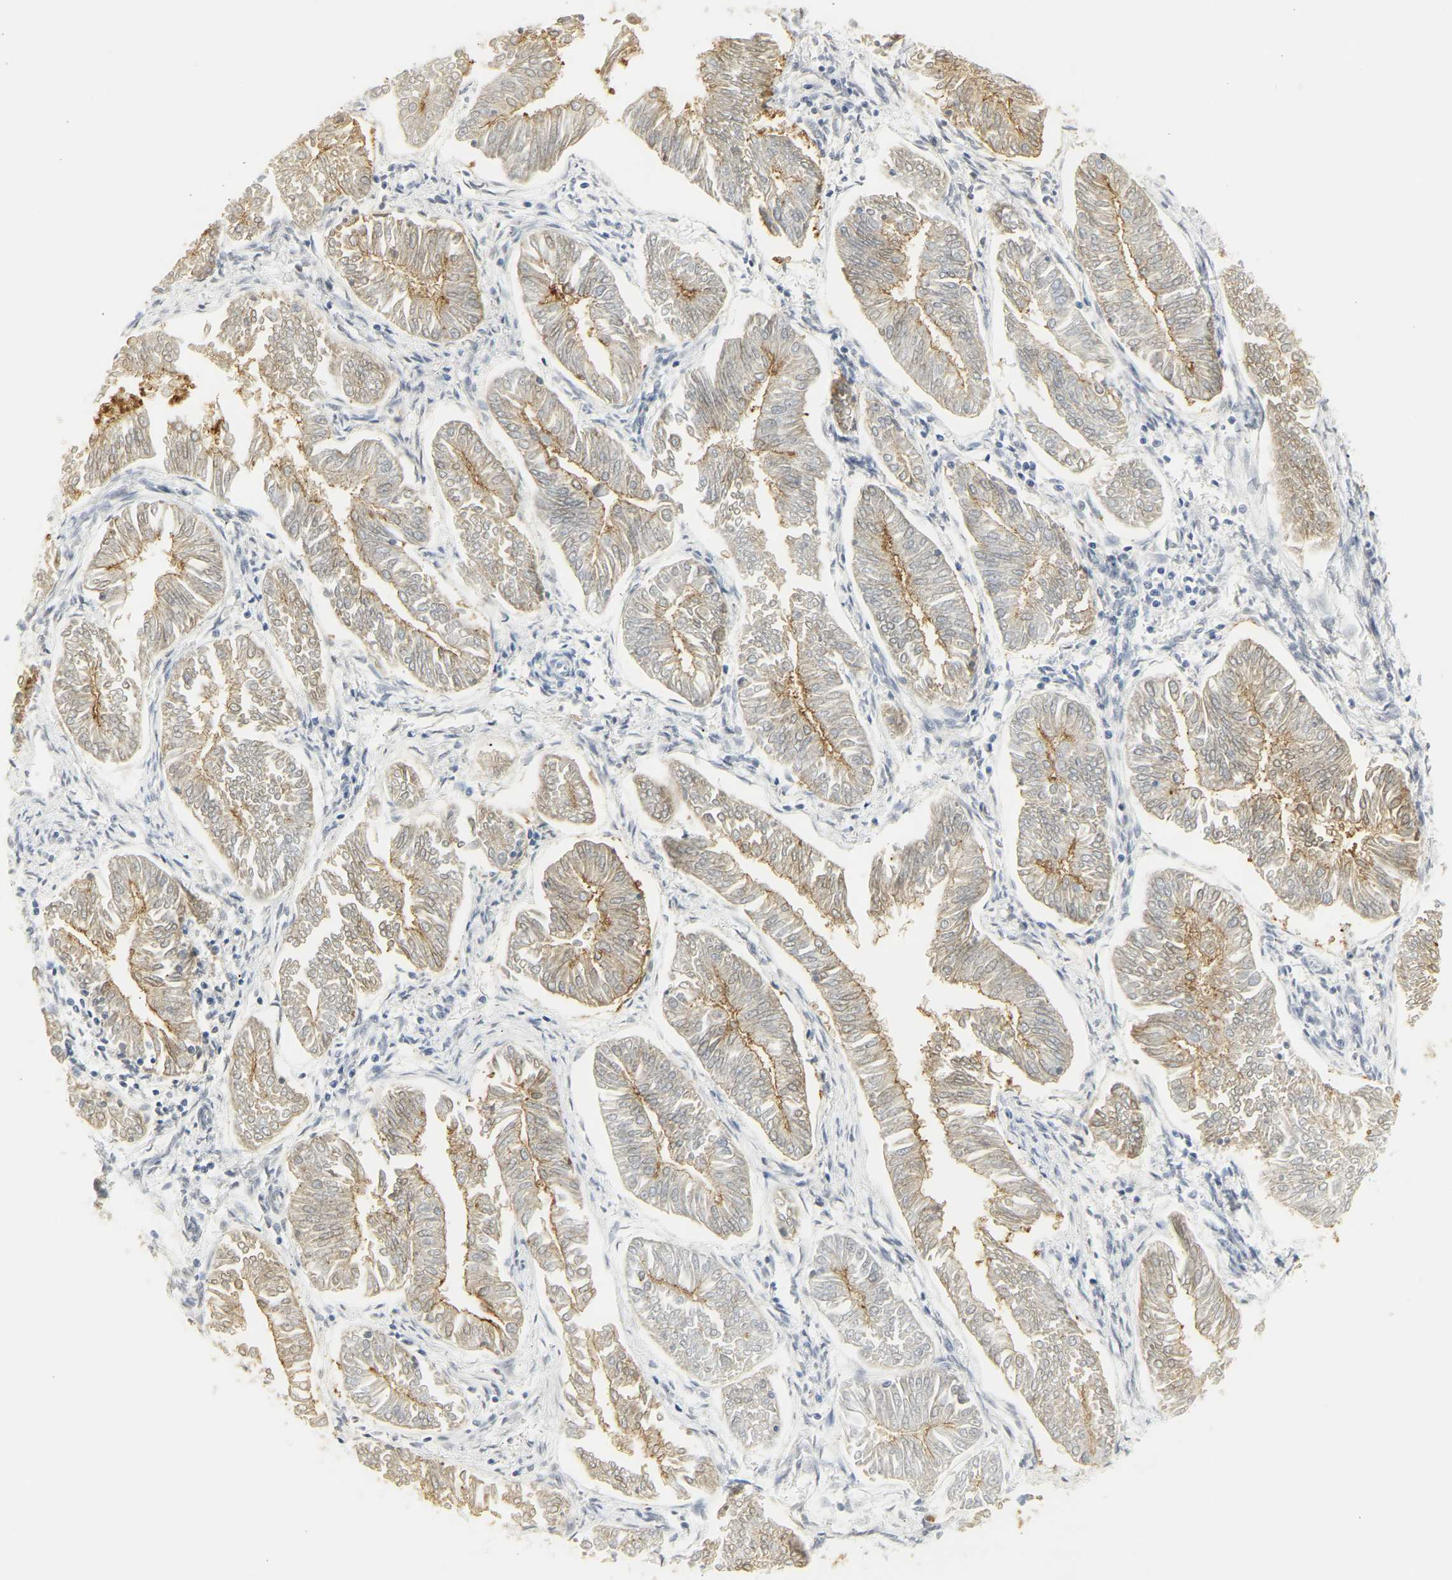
{"staining": {"intensity": "moderate", "quantity": ">75%", "location": "cytoplasmic/membranous"}, "tissue": "endometrial cancer", "cell_type": "Tumor cells", "image_type": "cancer", "snomed": [{"axis": "morphology", "description": "Adenocarcinoma, NOS"}, {"axis": "topography", "description": "Endometrium"}], "caption": "Immunohistochemistry histopathology image of neoplastic tissue: adenocarcinoma (endometrial) stained using IHC exhibits medium levels of moderate protein expression localized specifically in the cytoplasmic/membranous of tumor cells, appearing as a cytoplasmic/membranous brown color.", "gene": "CEACAM5", "patient": {"sex": "female", "age": 53}}